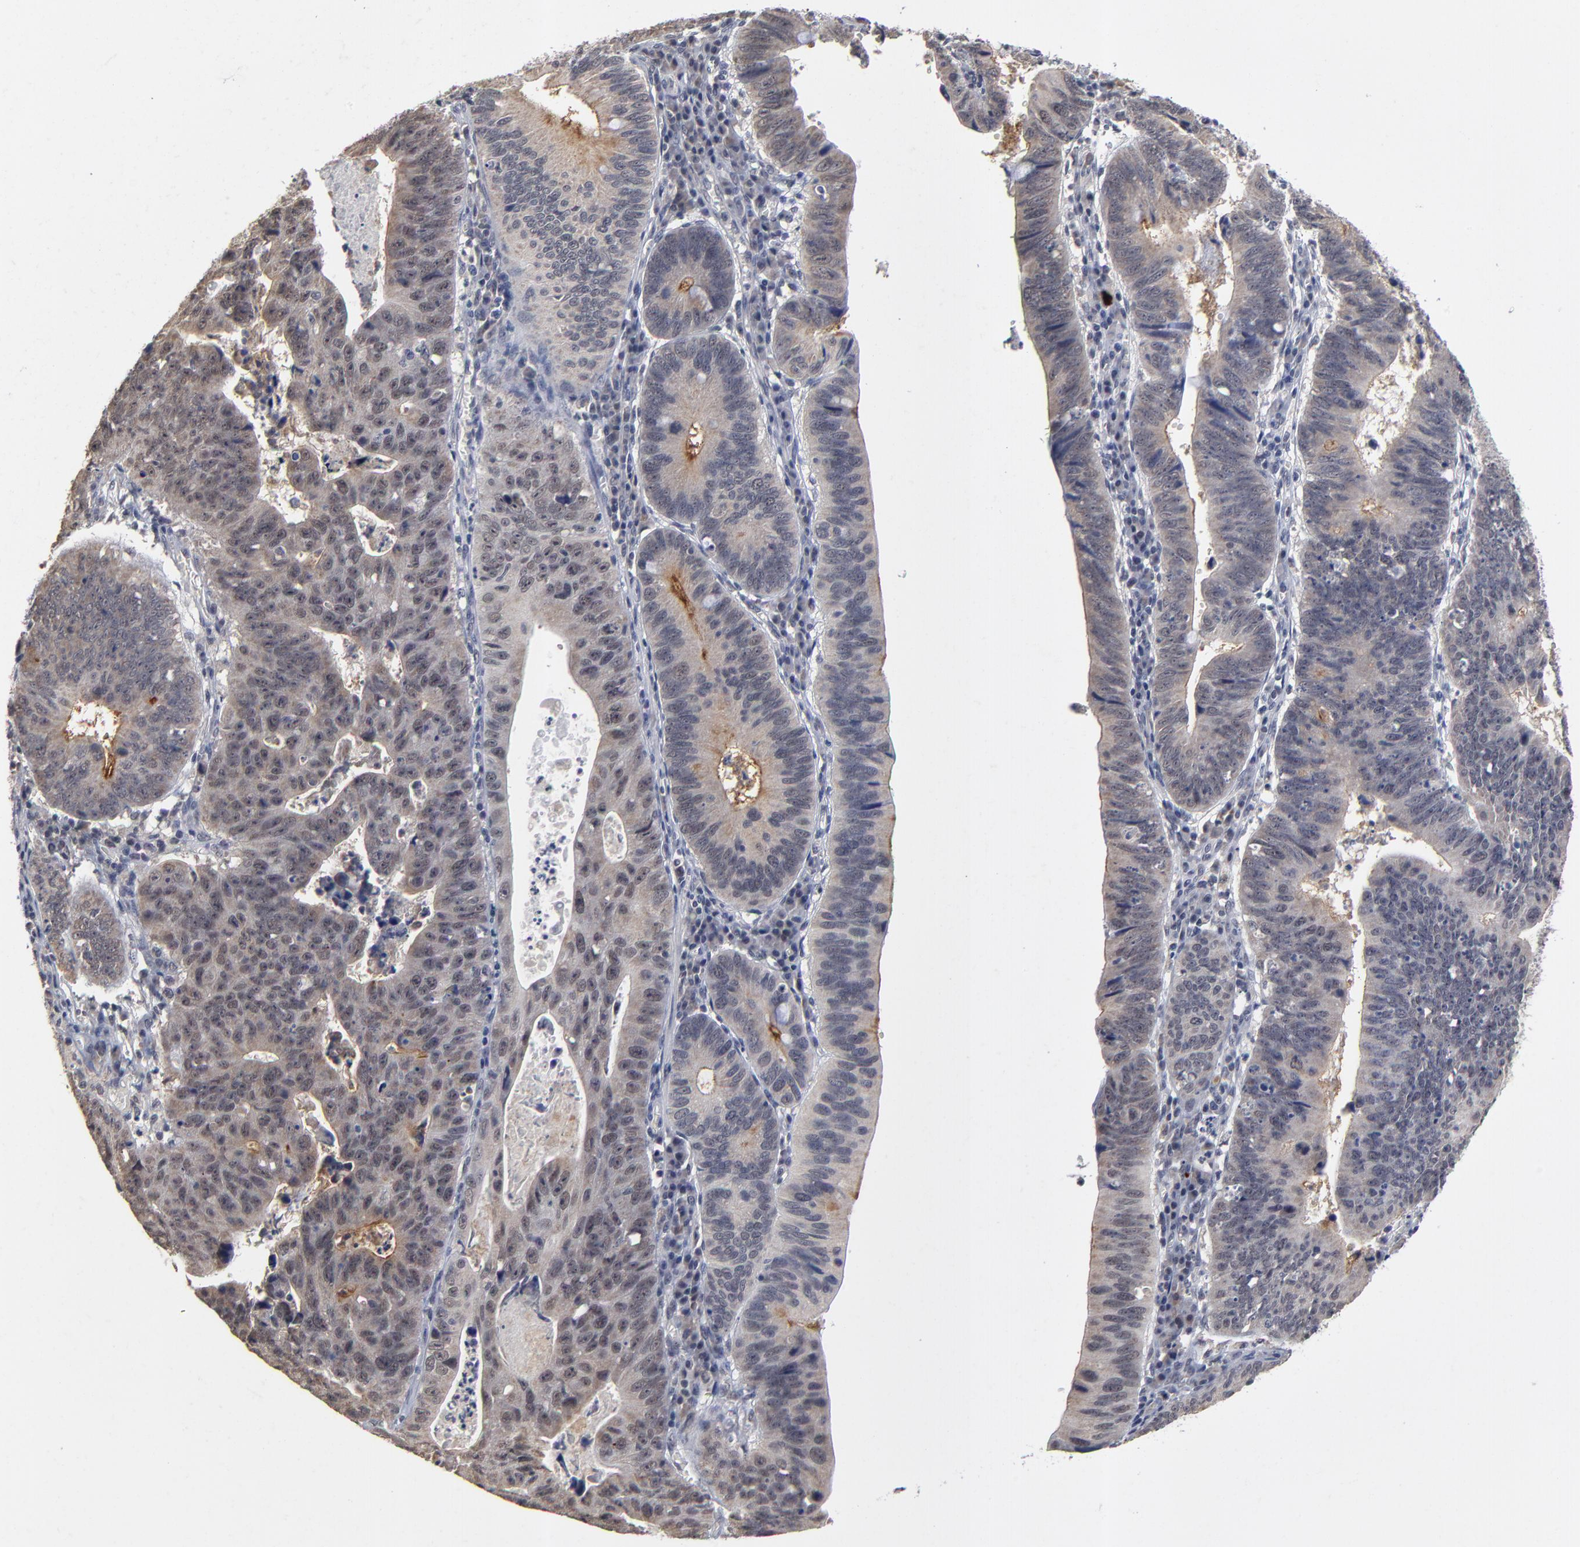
{"staining": {"intensity": "weak", "quantity": ">75%", "location": "cytoplasmic/membranous"}, "tissue": "stomach cancer", "cell_type": "Tumor cells", "image_type": "cancer", "snomed": [{"axis": "morphology", "description": "Adenocarcinoma, NOS"}, {"axis": "topography", "description": "Stomach"}], "caption": "A brown stain labels weak cytoplasmic/membranous expression of a protein in stomach cancer tumor cells.", "gene": "WSB1", "patient": {"sex": "male", "age": 59}}